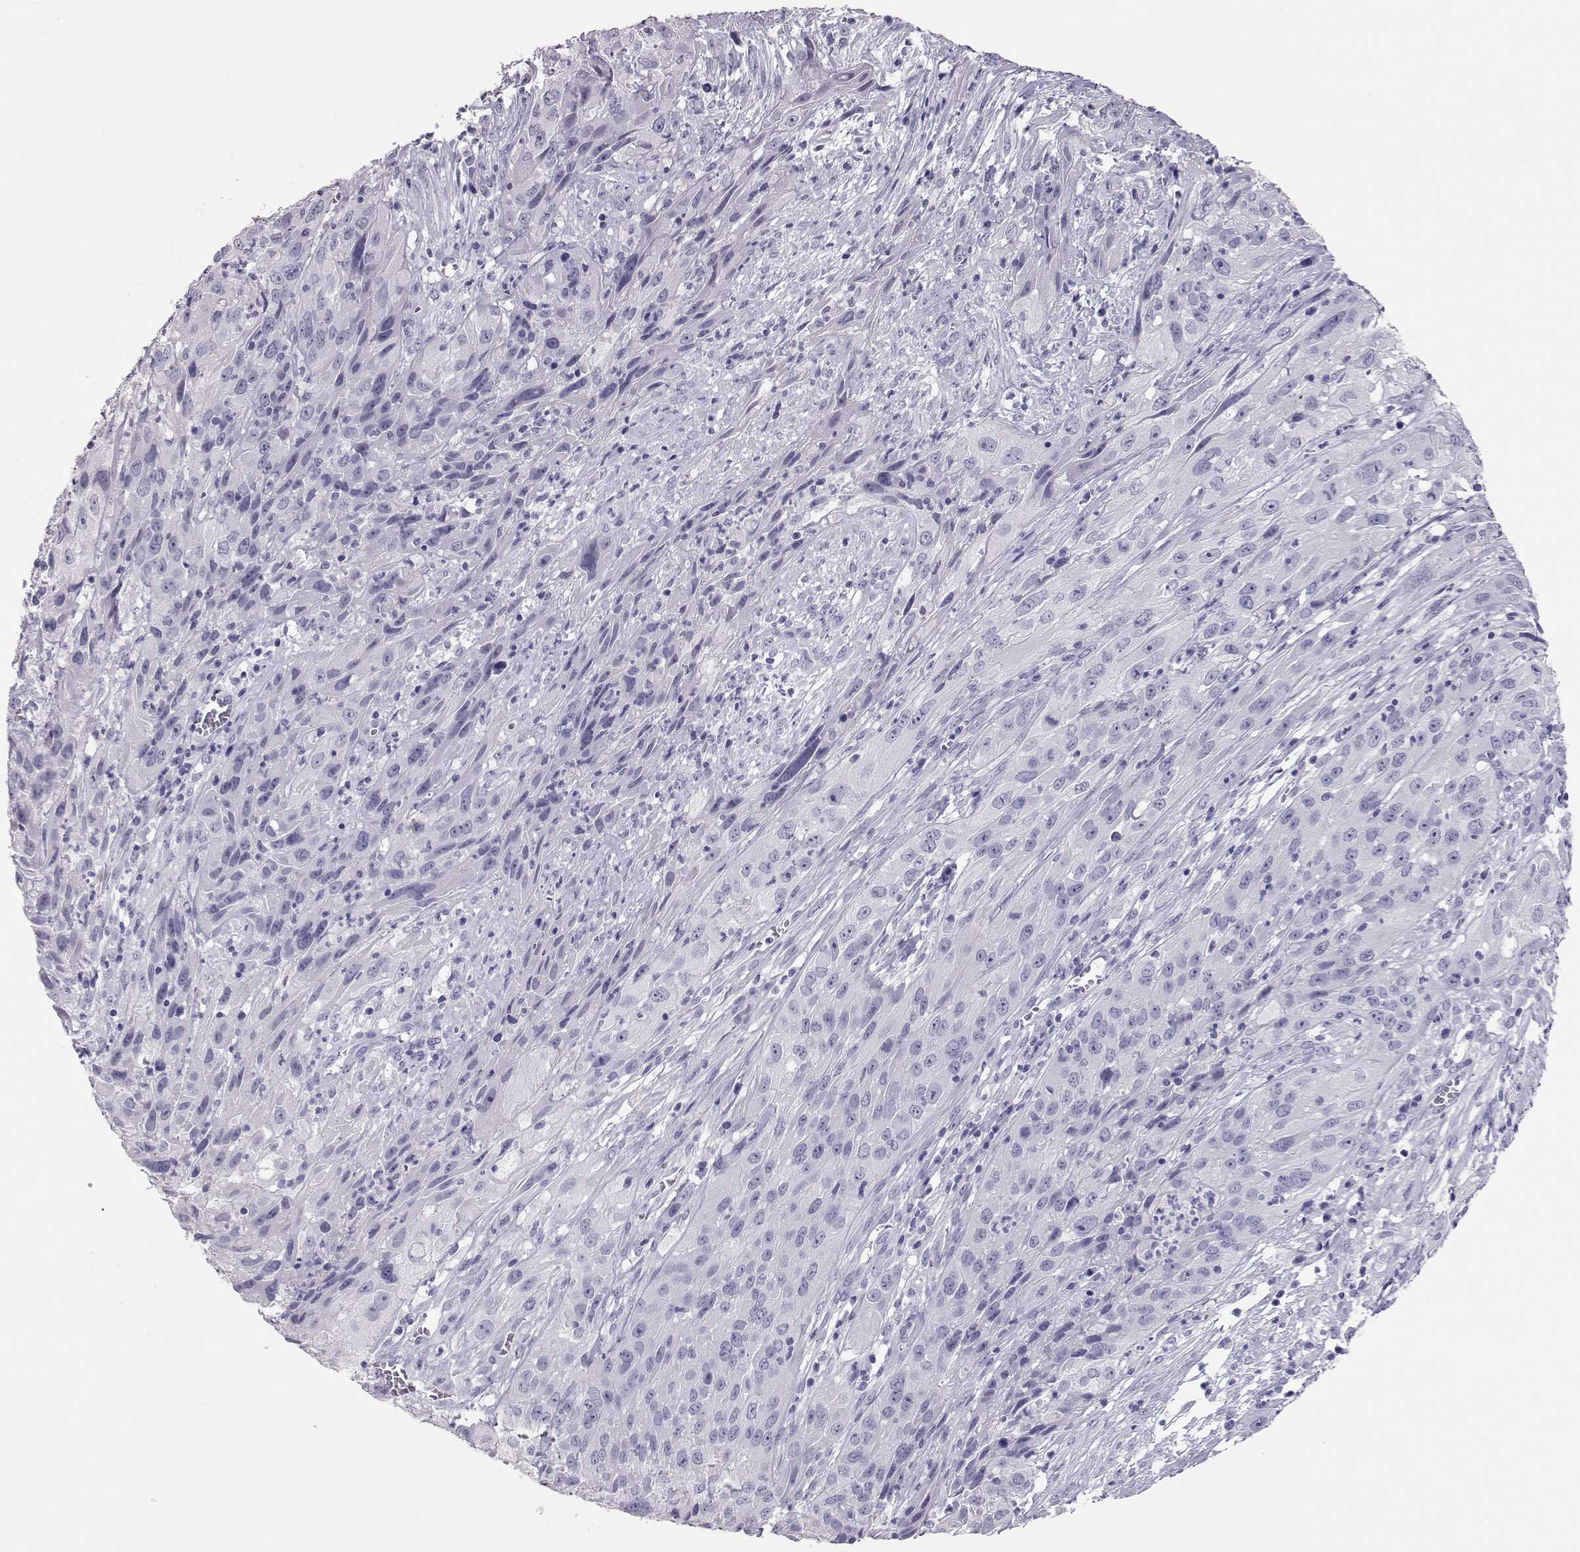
{"staining": {"intensity": "negative", "quantity": "none", "location": "none"}, "tissue": "cervical cancer", "cell_type": "Tumor cells", "image_type": "cancer", "snomed": [{"axis": "morphology", "description": "Squamous cell carcinoma, NOS"}, {"axis": "topography", "description": "Cervix"}], "caption": "Histopathology image shows no significant protein positivity in tumor cells of squamous cell carcinoma (cervical).", "gene": "PMCH", "patient": {"sex": "female", "age": 32}}